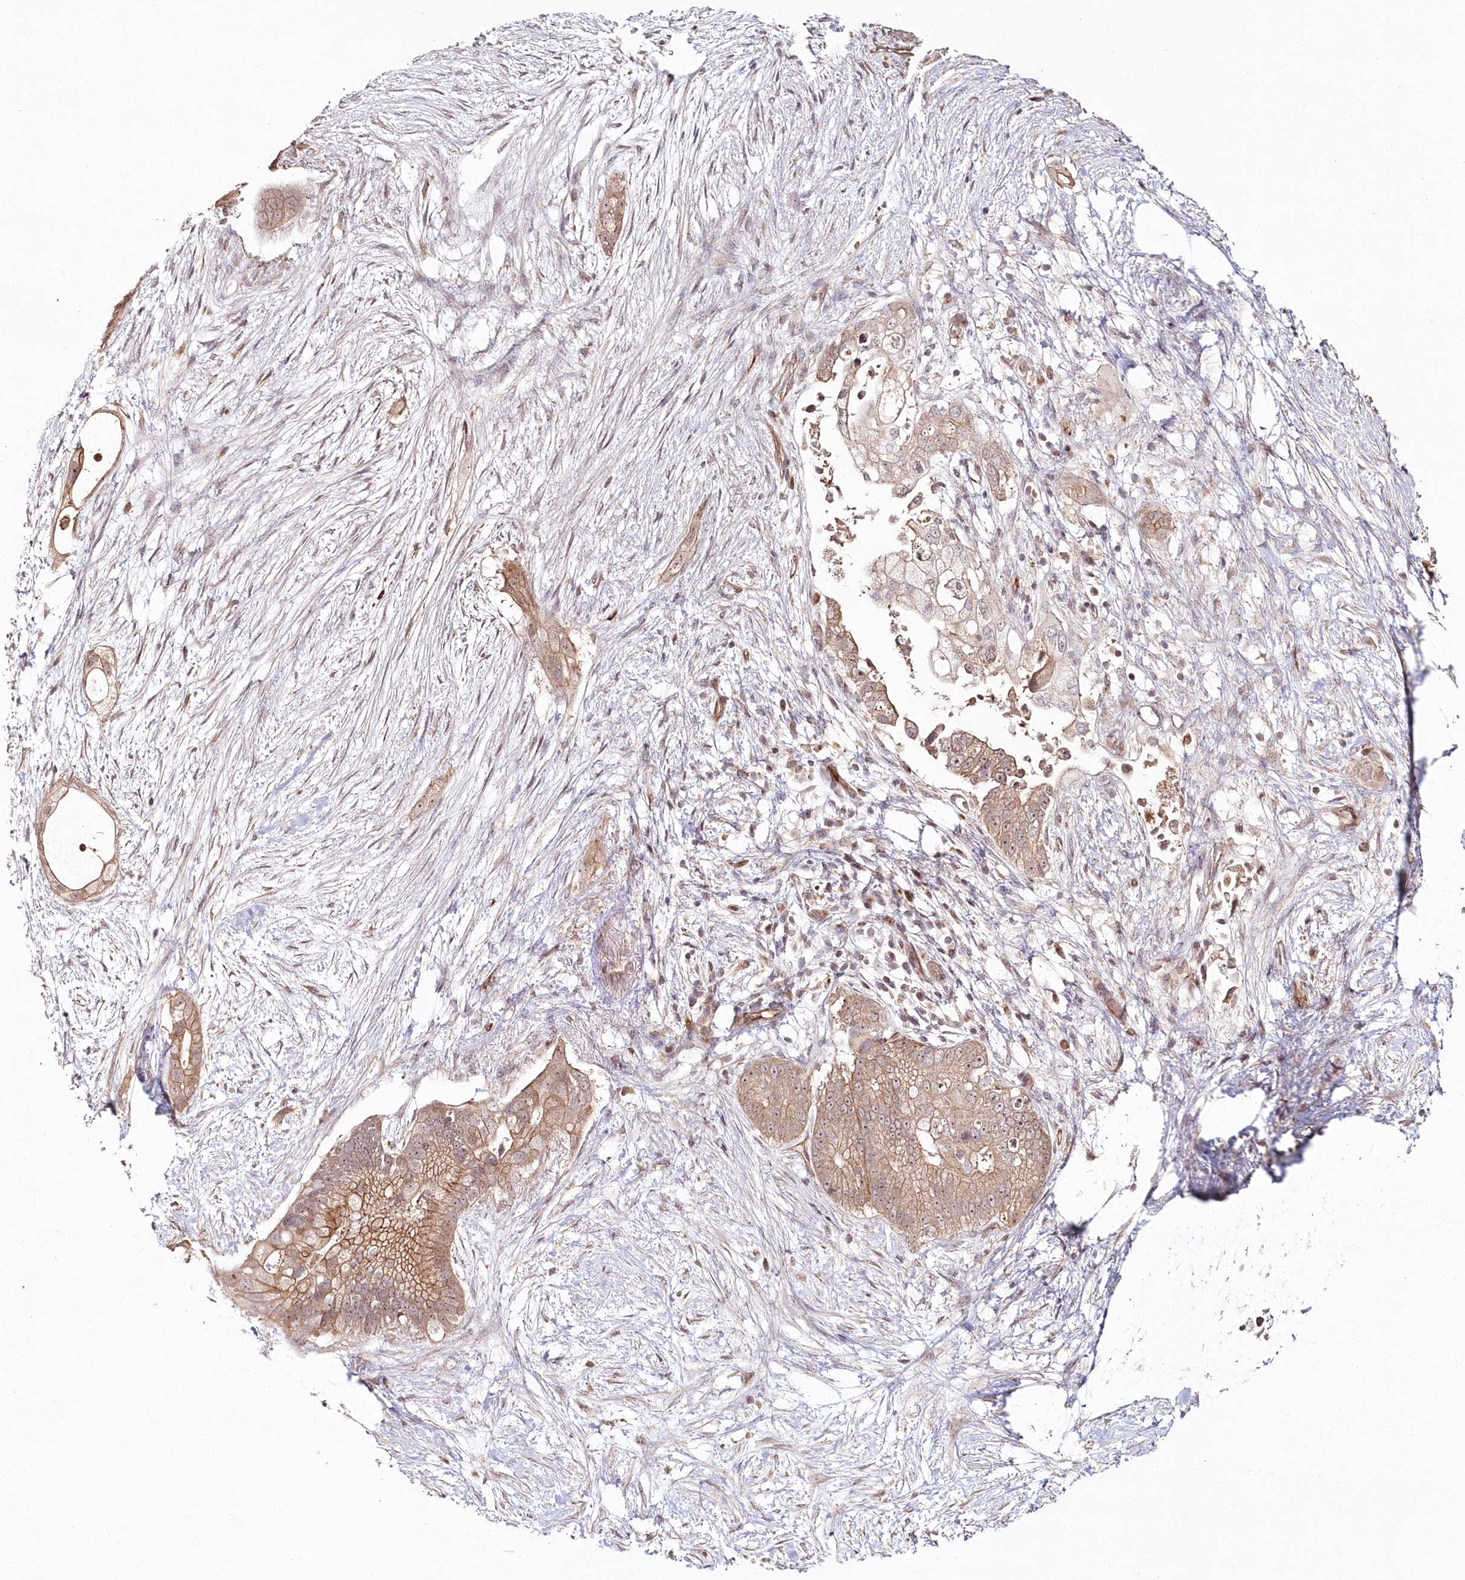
{"staining": {"intensity": "moderate", "quantity": ">75%", "location": "cytoplasmic/membranous,nuclear"}, "tissue": "pancreatic cancer", "cell_type": "Tumor cells", "image_type": "cancer", "snomed": [{"axis": "morphology", "description": "Adenocarcinoma, NOS"}, {"axis": "topography", "description": "Pancreas"}], "caption": "About >75% of tumor cells in adenocarcinoma (pancreatic) show moderate cytoplasmic/membranous and nuclear protein expression as visualized by brown immunohistochemical staining.", "gene": "HYCC2", "patient": {"sex": "male", "age": 53}}